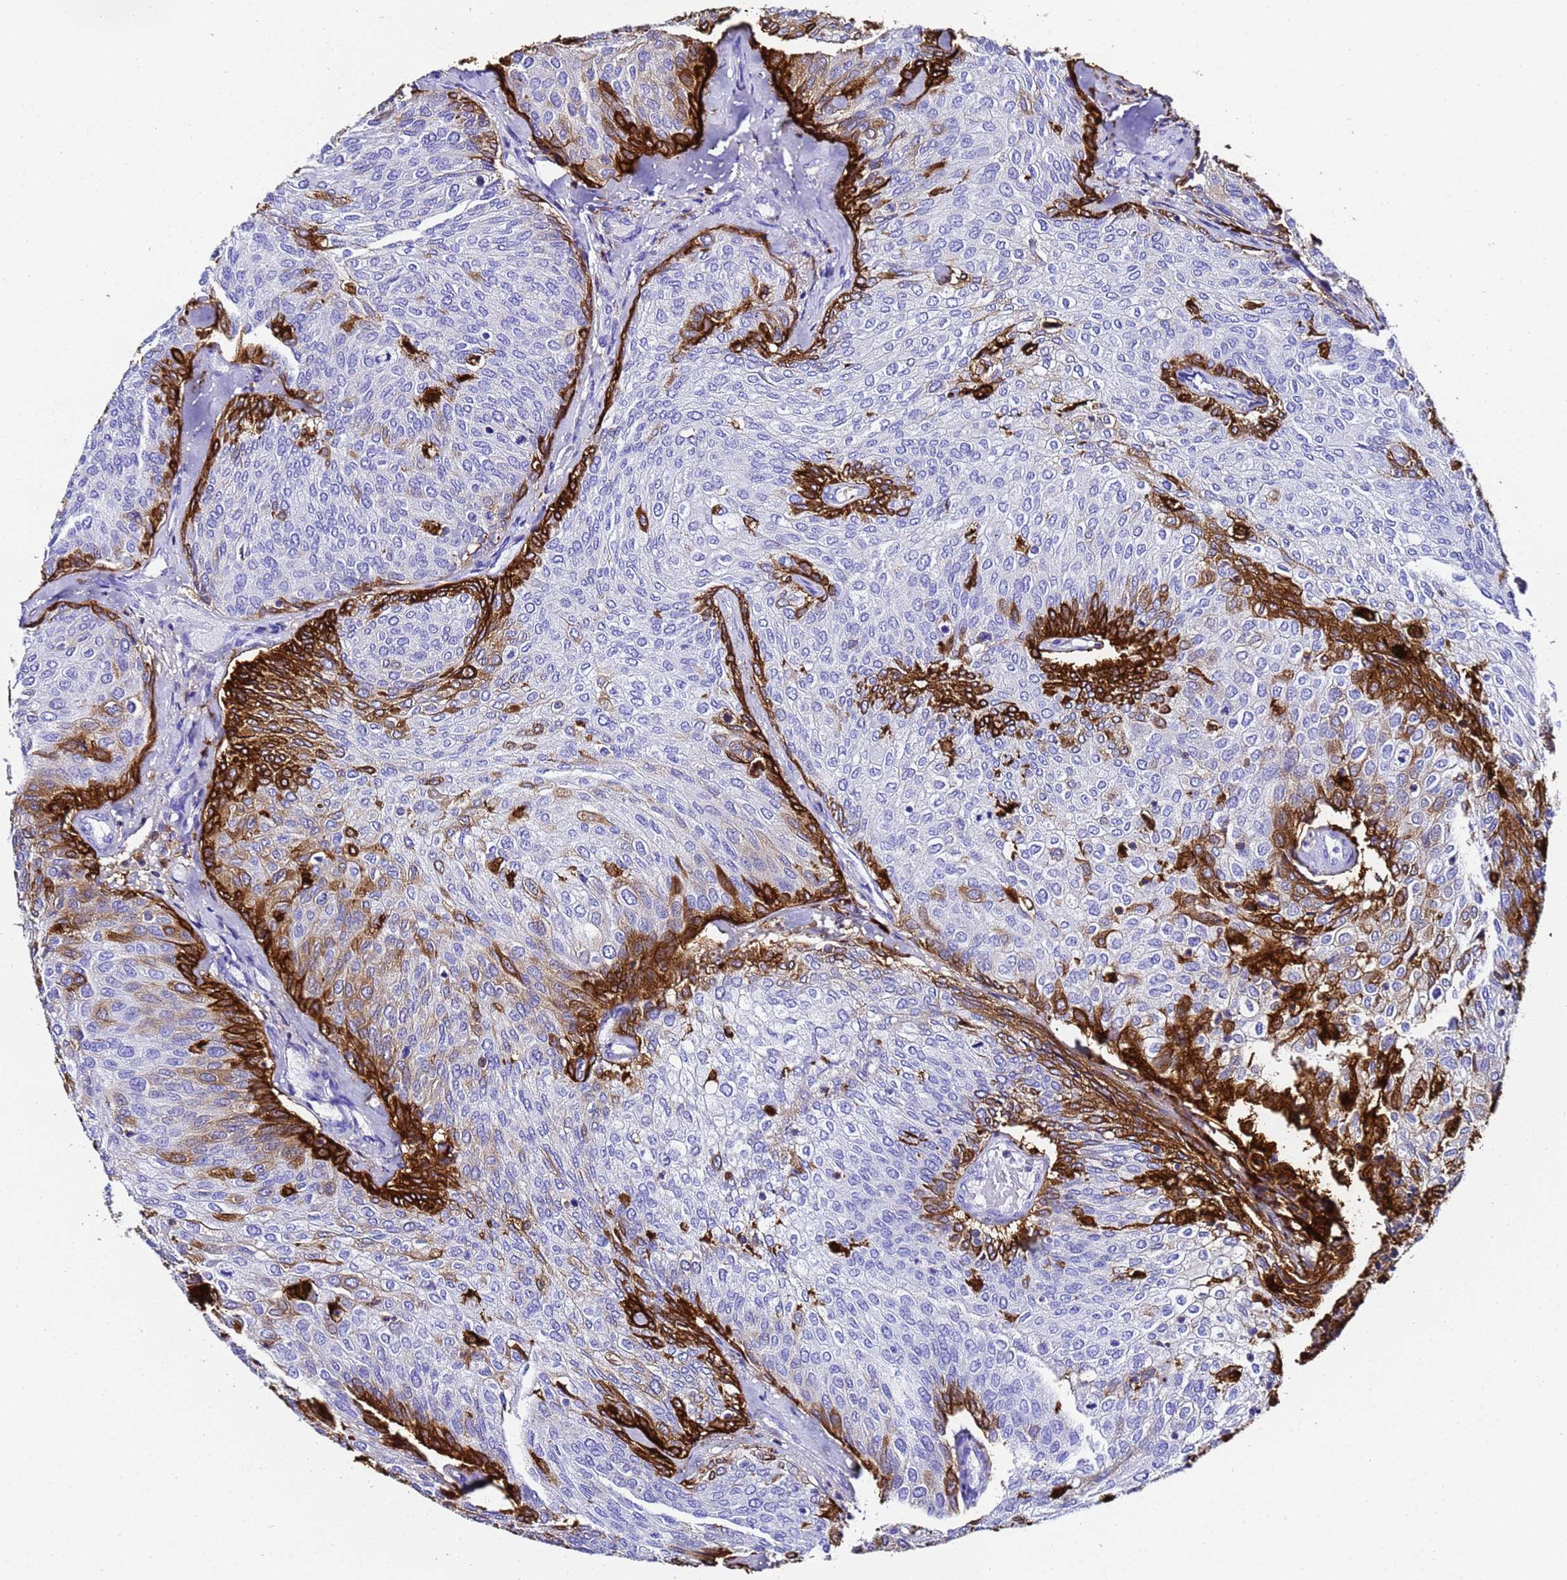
{"staining": {"intensity": "strong", "quantity": "25%-75%", "location": "cytoplasmic/membranous"}, "tissue": "urothelial cancer", "cell_type": "Tumor cells", "image_type": "cancer", "snomed": [{"axis": "morphology", "description": "Urothelial carcinoma, Low grade"}, {"axis": "topography", "description": "Urinary bladder"}], "caption": "An immunohistochemistry (IHC) photomicrograph of tumor tissue is shown. Protein staining in brown shows strong cytoplasmic/membranous positivity in urothelial carcinoma (low-grade) within tumor cells.", "gene": "FTL", "patient": {"sex": "female", "age": 79}}